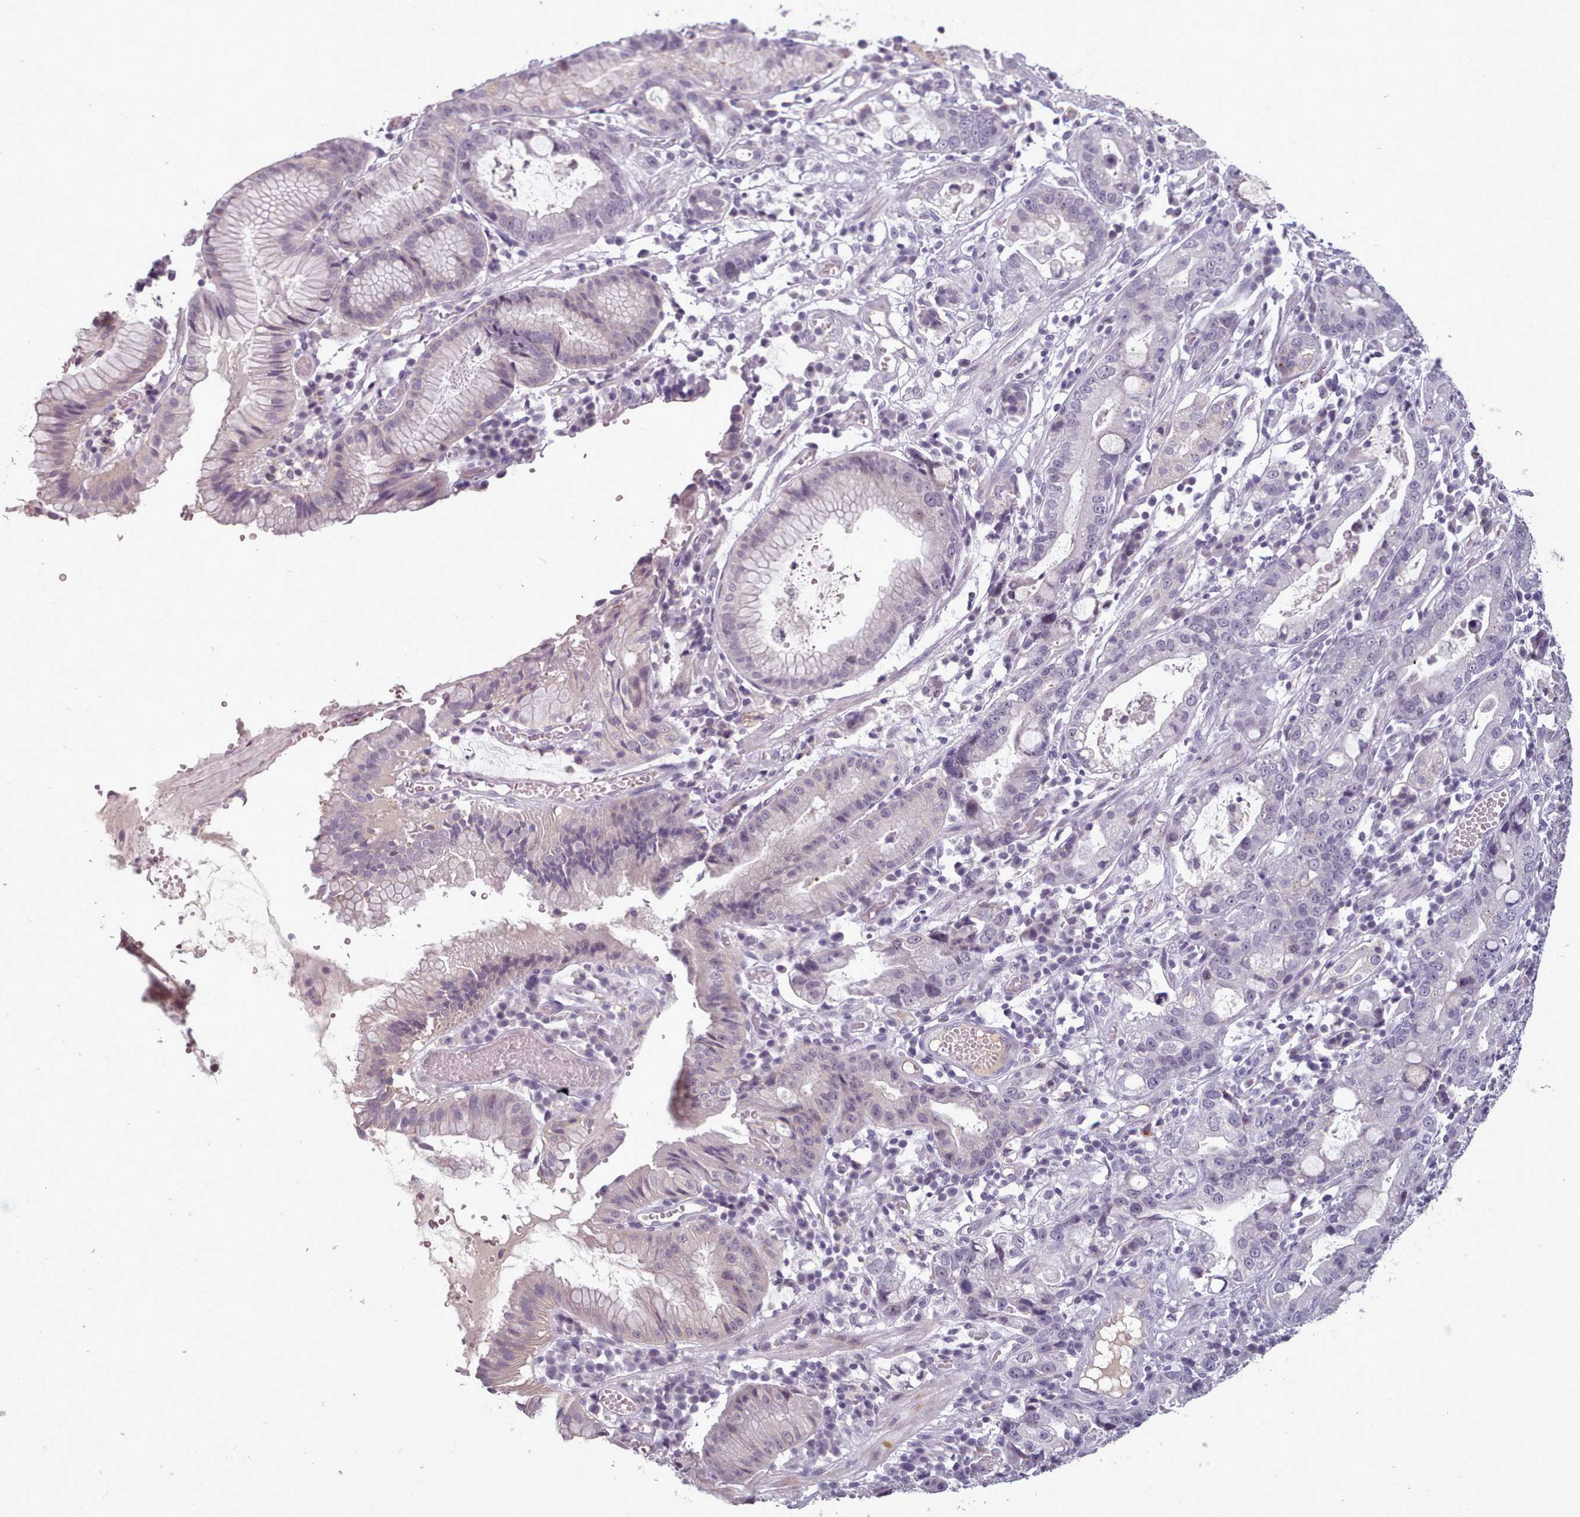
{"staining": {"intensity": "negative", "quantity": "none", "location": "none"}, "tissue": "stomach cancer", "cell_type": "Tumor cells", "image_type": "cancer", "snomed": [{"axis": "morphology", "description": "Adenocarcinoma, NOS"}, {"axis": "topography", "description": "Stomach"}], "caption": "Micrograph shows no significant protein expression in tumor cells of stomach cancer.", "gene": "PBX4", "patient": {"sex": "male", "age": 55}}